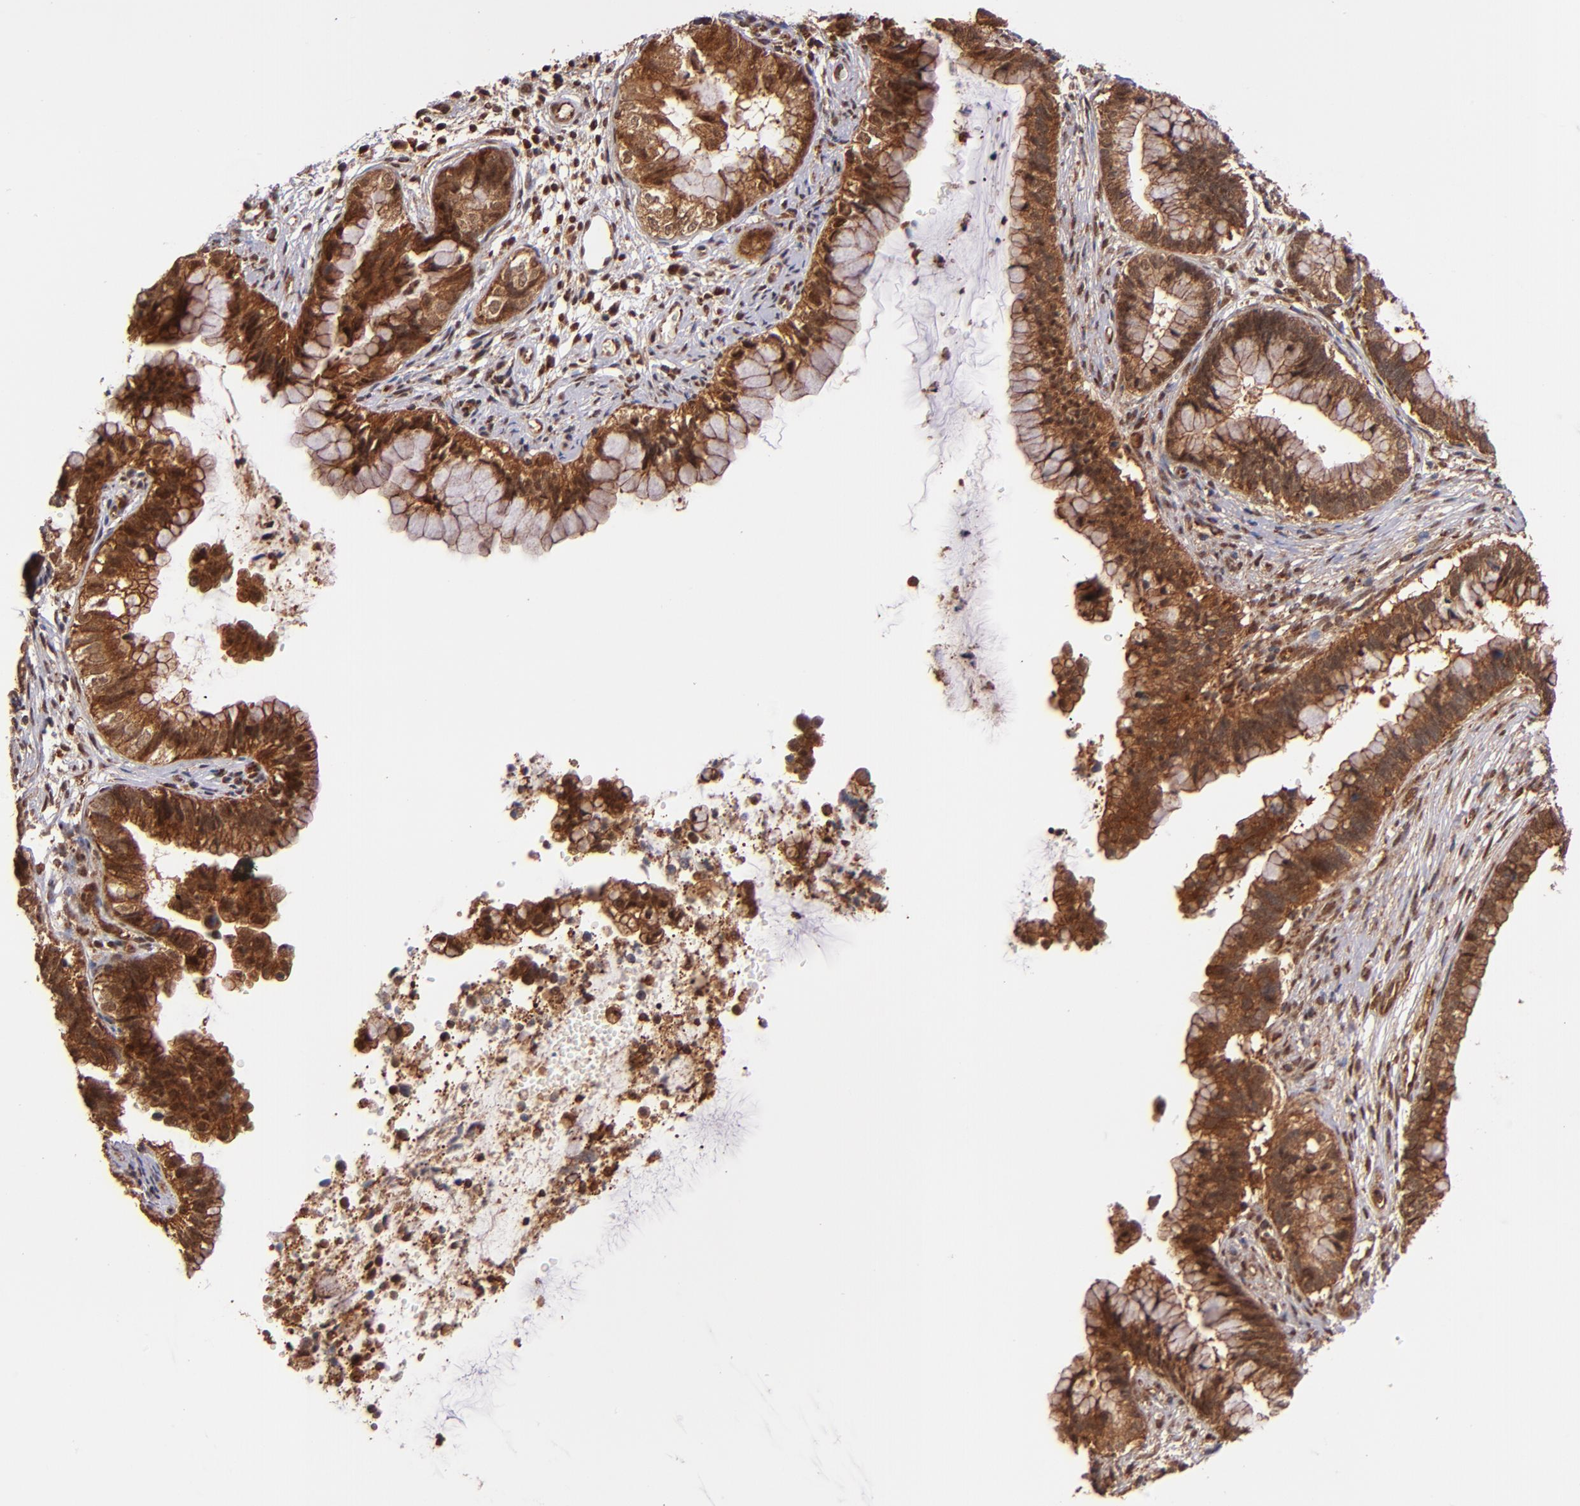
{"staining": {"intensity": "strong", "quantity": ">75%", "location": "cytoplasmic/membranous"}, "tissue": "cervical cancer", "cell_type": "Tumor cells", "image_type": "cancer", "snomed": [{"axis": "morphology", "description": "Adenocarcinoma, NOS"}, {"axis": "topography", "description": "Cervix"}], "caption": "Immunohistochemistry (IHC) (DAB) staining of adenocarcinoma (cervical) displays strong cytoplasmic/membranous protein positivity in approximately >75% of tumor cells.", "gene": "STX8", "patient": {"sex": "female", "age": 44}}